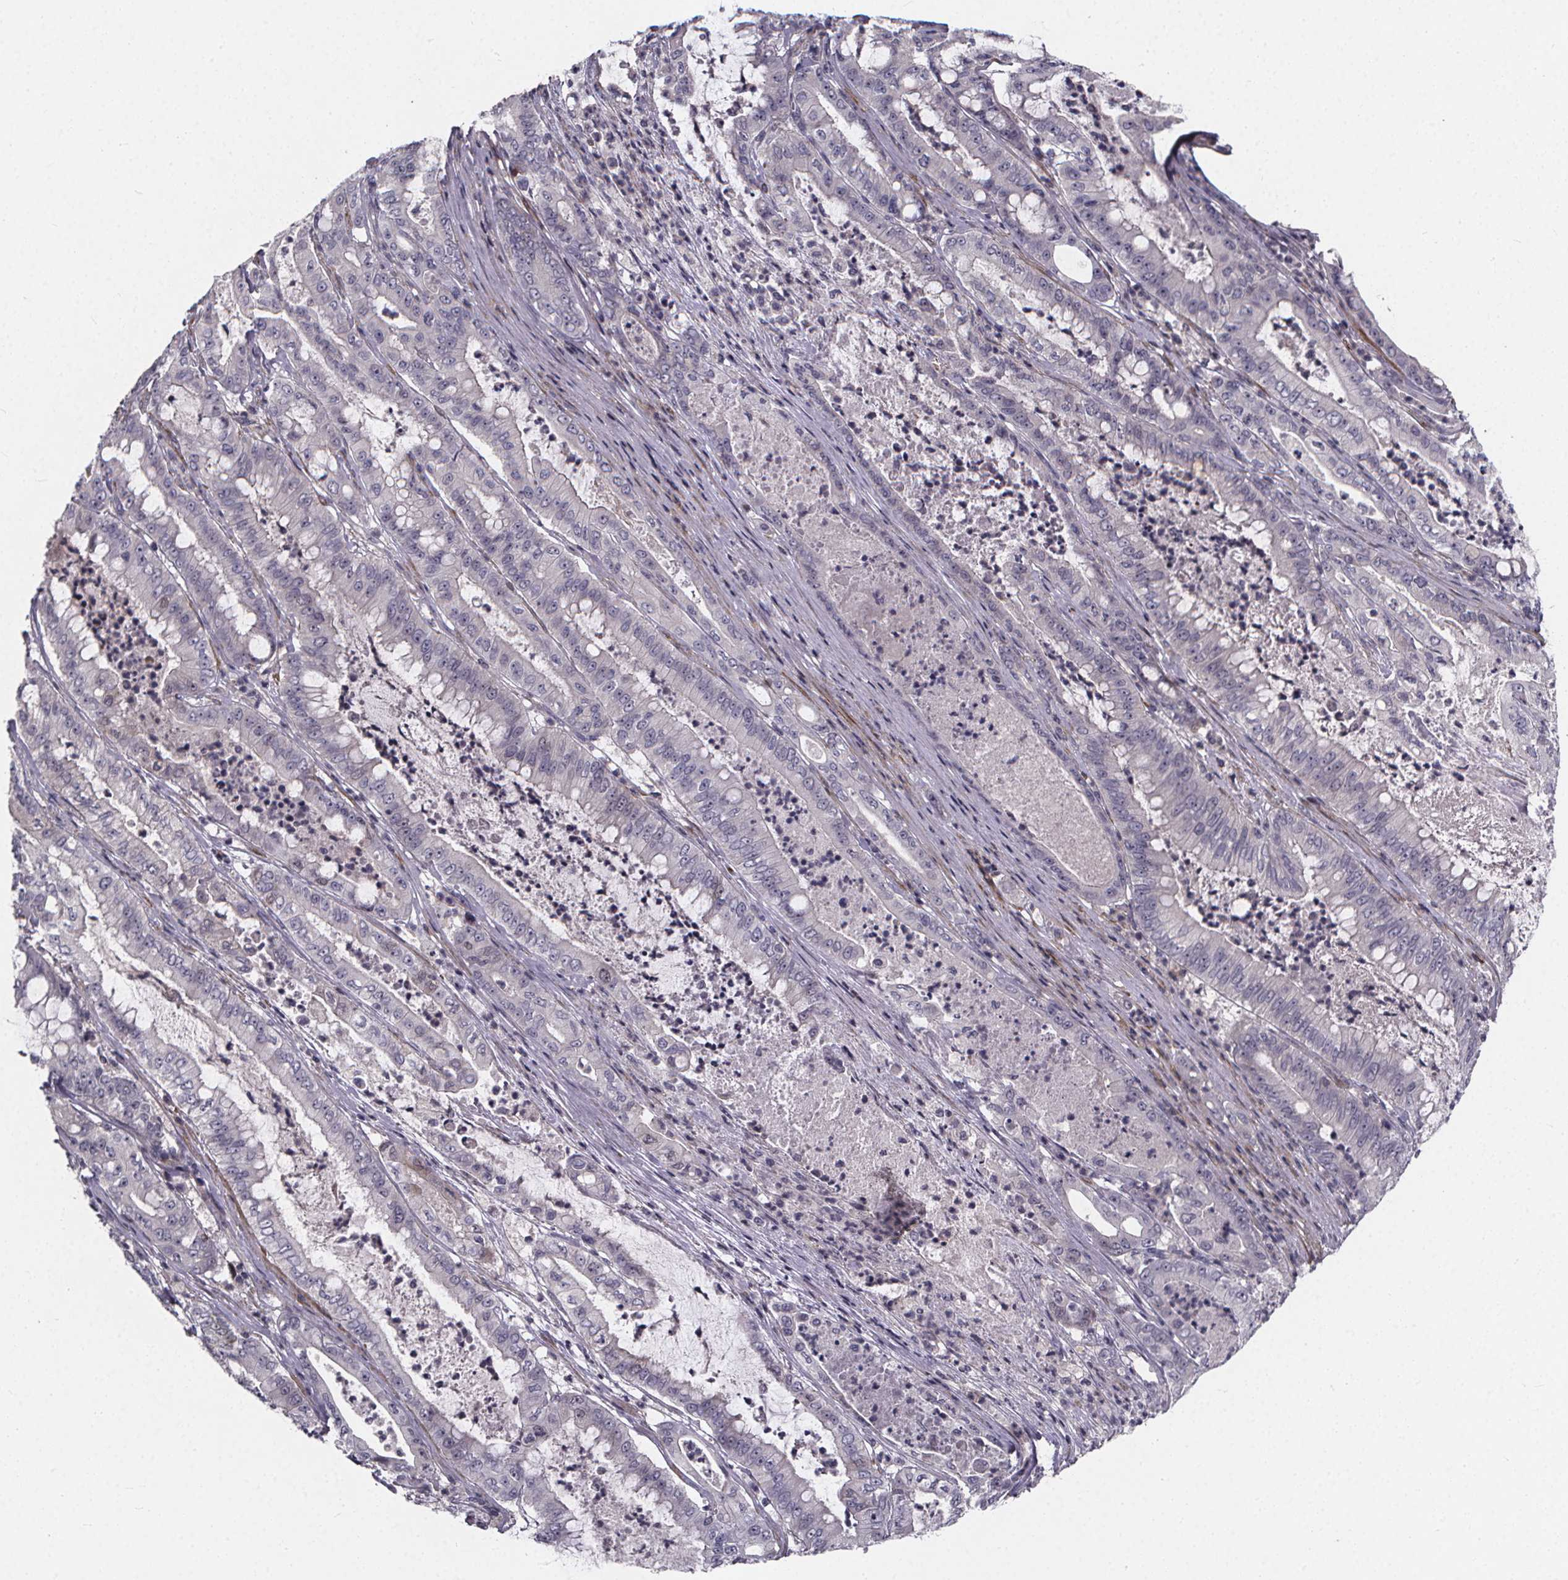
{"staining": {"intensity": "negative", "quantity": "none", "location": "none"}, "tissue": "pancreatic cancer", "cell_type": "Tumor cells", "image_type": "cancer", "snomed": [{"axis": "morphology", "description": "Adenocarcinoma, NOS"}, {"axis": "topography", "description": "Pancreas"}], "caption": "A photomicrograph of human pancreatic adenocarcinoma is negative for staining in tumor cells.", "gene": "FBXW2", "patient": {"sex": "male", "age": 71}}